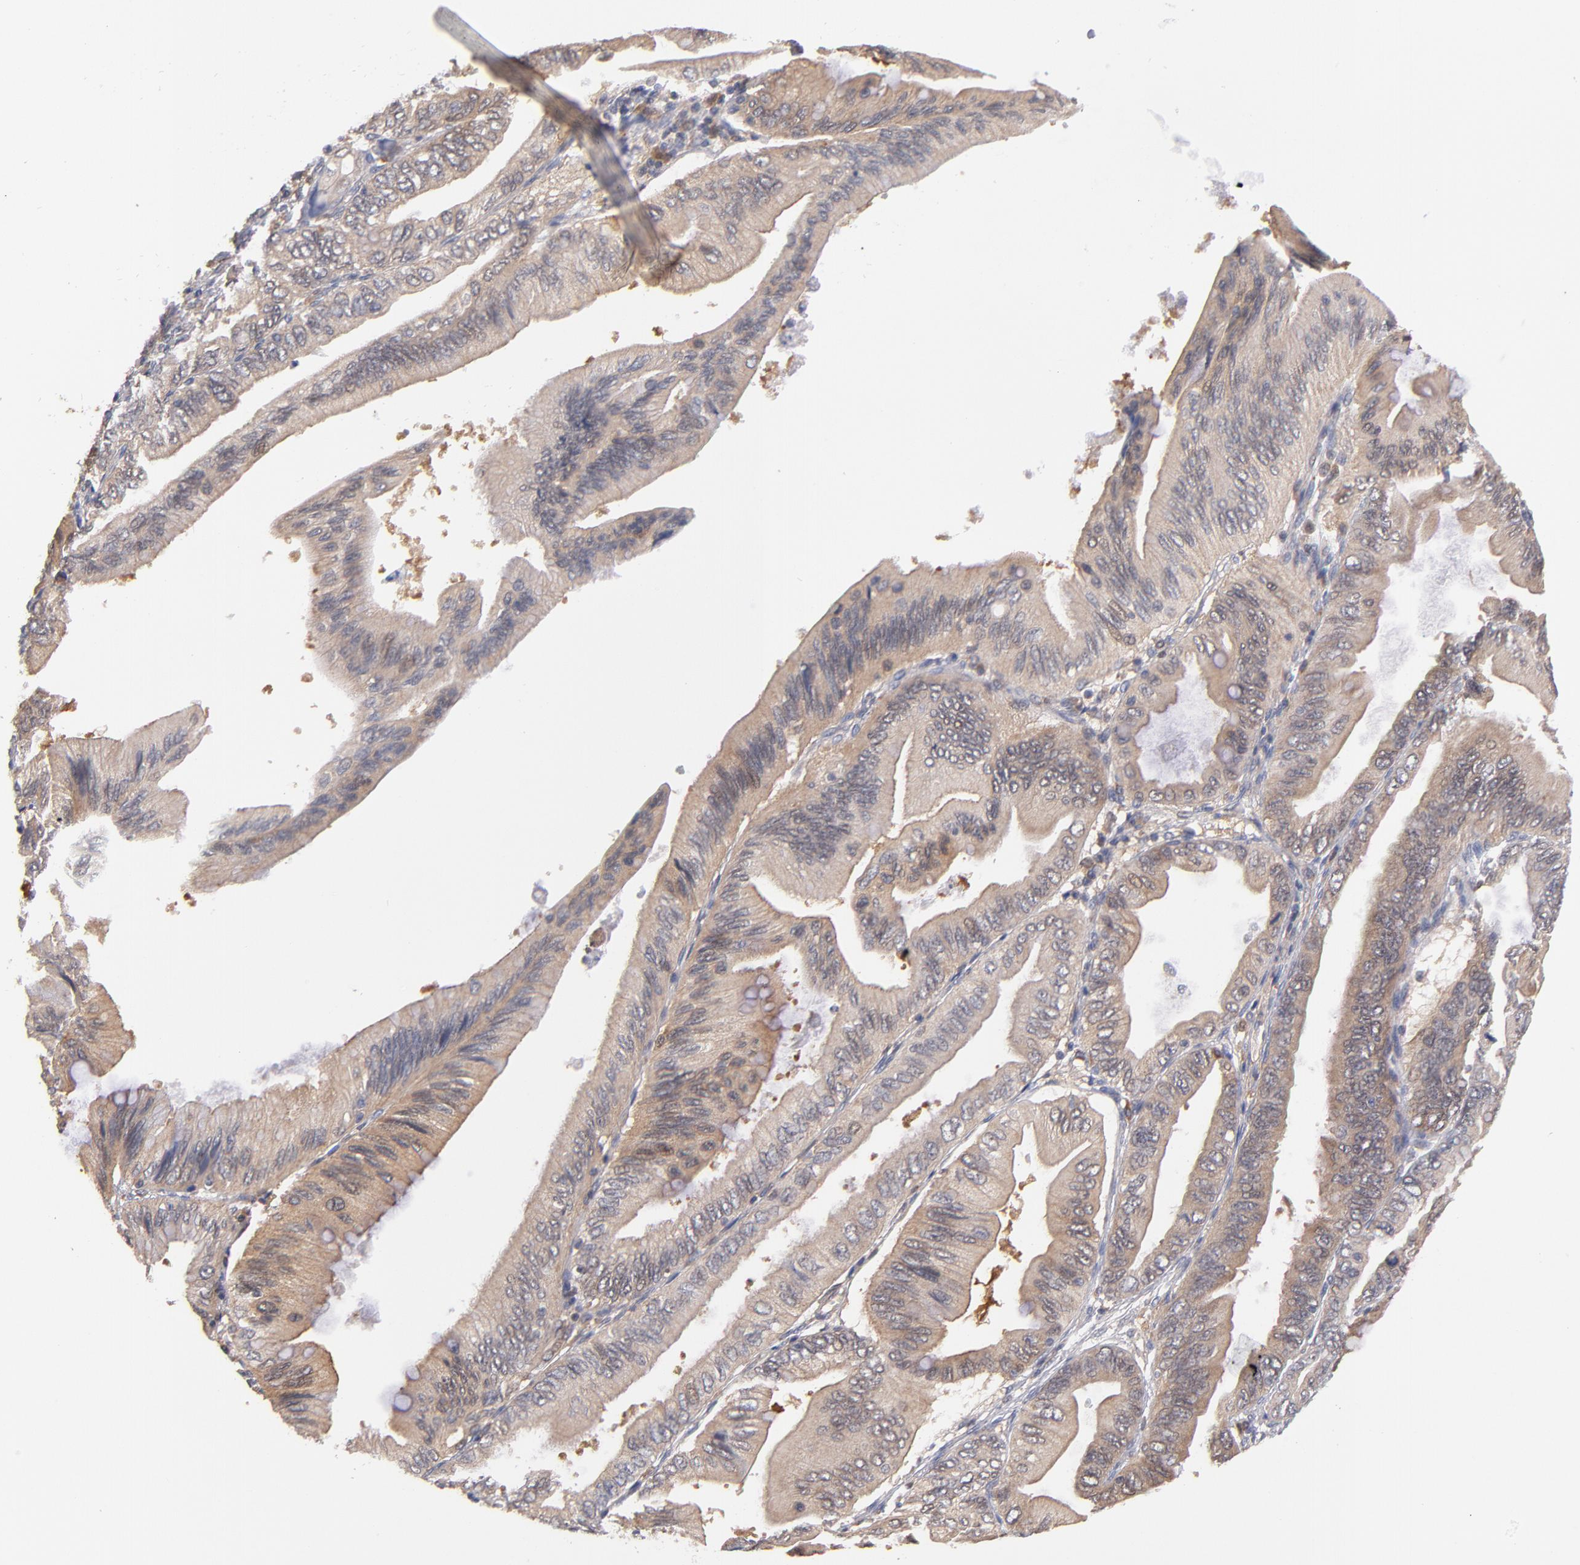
{"staining": {"intensity": "moderate", "quantity": ">75%", "location": "cytoplasmic/membranous"}, "tissue": "pancreatic cancer", "cell_type": "Tumor cells", "image_type": "cancer", "snomed": [{"axis": "morphology", "description": "Adenocarcinoma, NOS"}, {"axis": "topography", "description": "Pancreas"}], "caption": "Tumor cells show moderate cytoplasmic/membranous expression in about >75% of cells in adenocarcinoma (pancreatic). (DAB IHC, brown staining for protein, blue staining for nuclei).", "gene": "GMFG", "patient": {"sex": "female", "age": 66}}